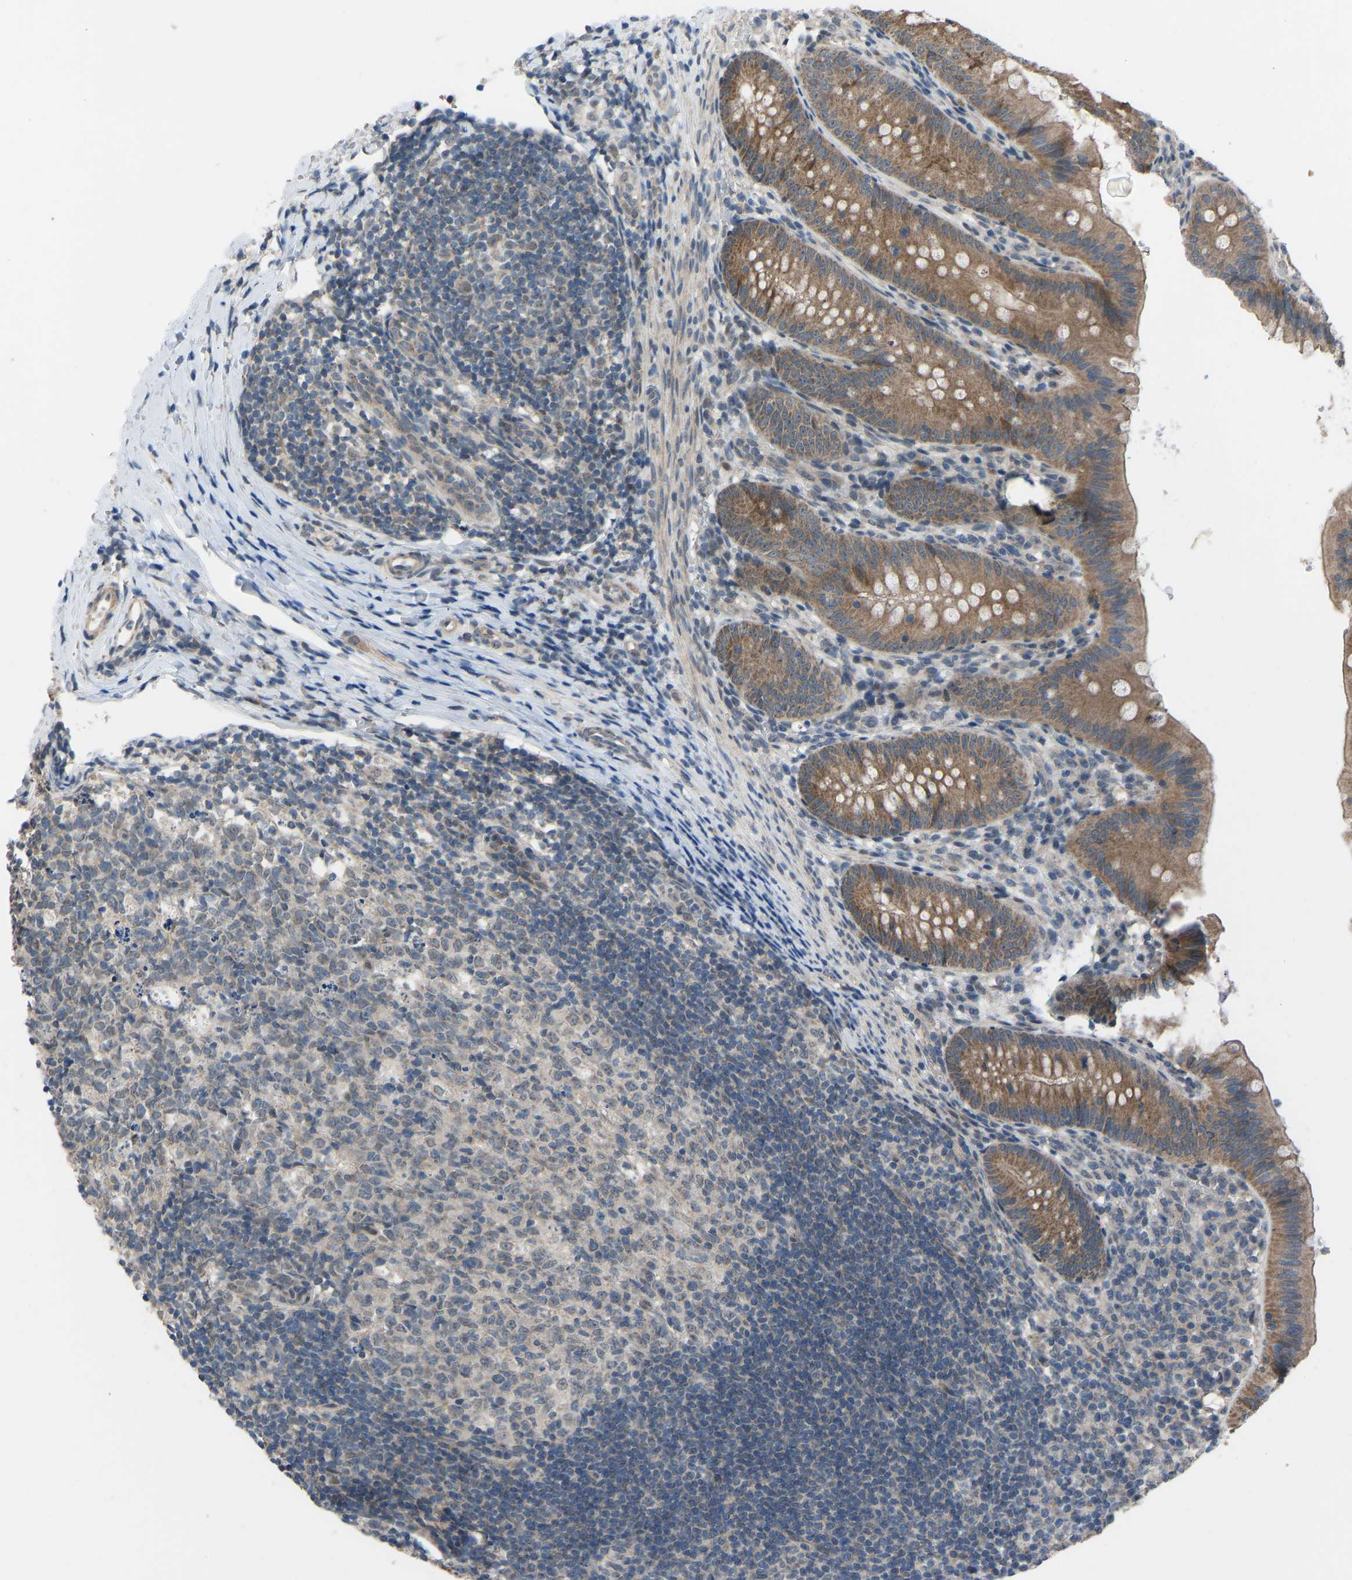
{"staining": {"intensity": "moderate", "quantity": ">75%", "location": "cytoplasmic/membranous"}, "tissue": "appendix", "cell_type": "Glandular cells", "image_type": "normal", "snomed": [{"axis": "morphology", "description": "Normal tissue, NOS"}, {"axis": "topography", "description": "Appendix"}], "caption": "Appendix stained with a brown dye shows moderate cytoplasmic/membranous positive positivity in about >75% of glandular cells.", "gene": "CDK2AP1", "patient": {"sex": "male", "age": 1}}